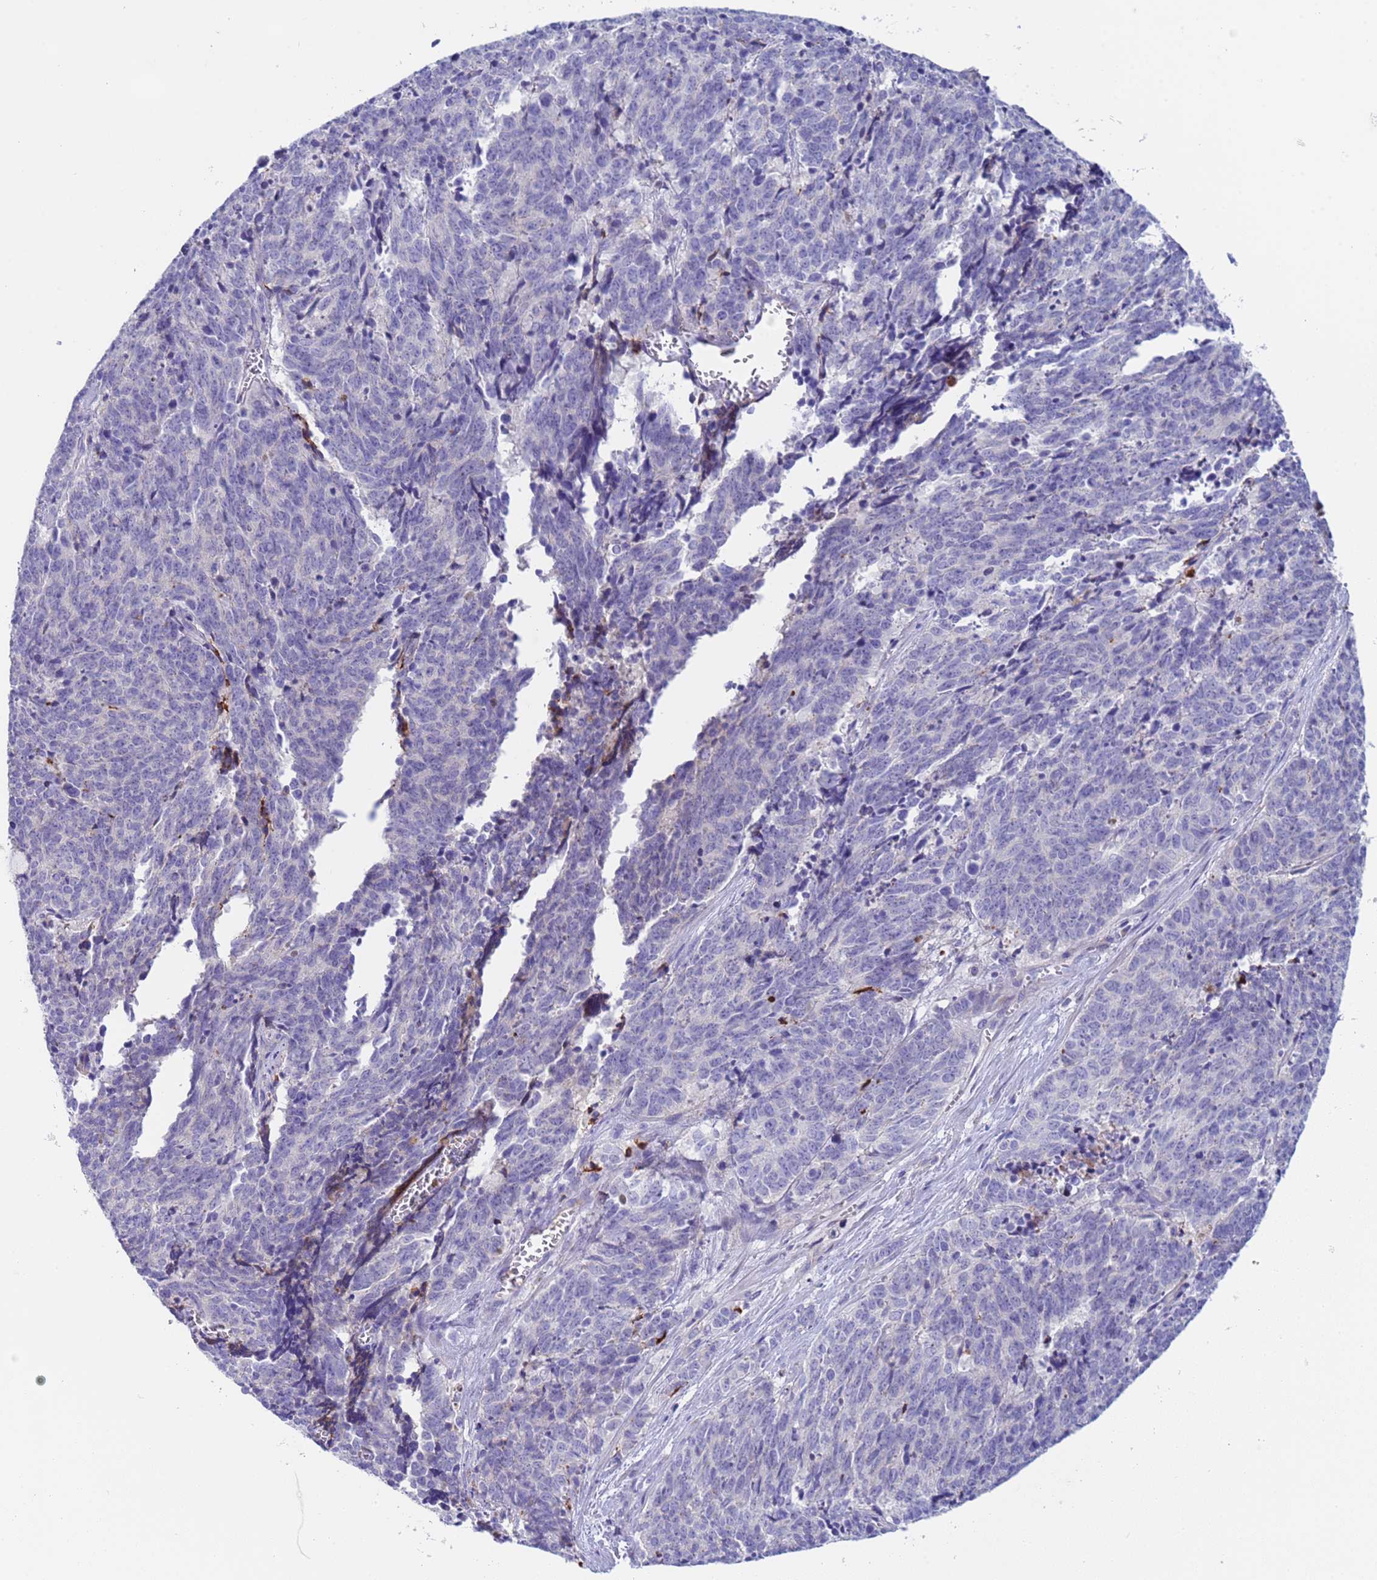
{"staining": {"intensity": "negative", "quantity": "none", "location": "none"}, "tissue": "cervical cancer", "cell_type": "Tumor cells", "image_type": "cancer", "snomed": [{"axis": "morphology", "description": "Squamous cell carcinoma, NOS"}, {"axis": "topography", "description": "Cervix"}], "caption": "Immunohistochemical staining of human cervical cancer (squamous cell carcinoma) exhibits no significant staining in tumor cells.", "gene": "C4orf46", "patient": {"sex": "female", "age": 29}}